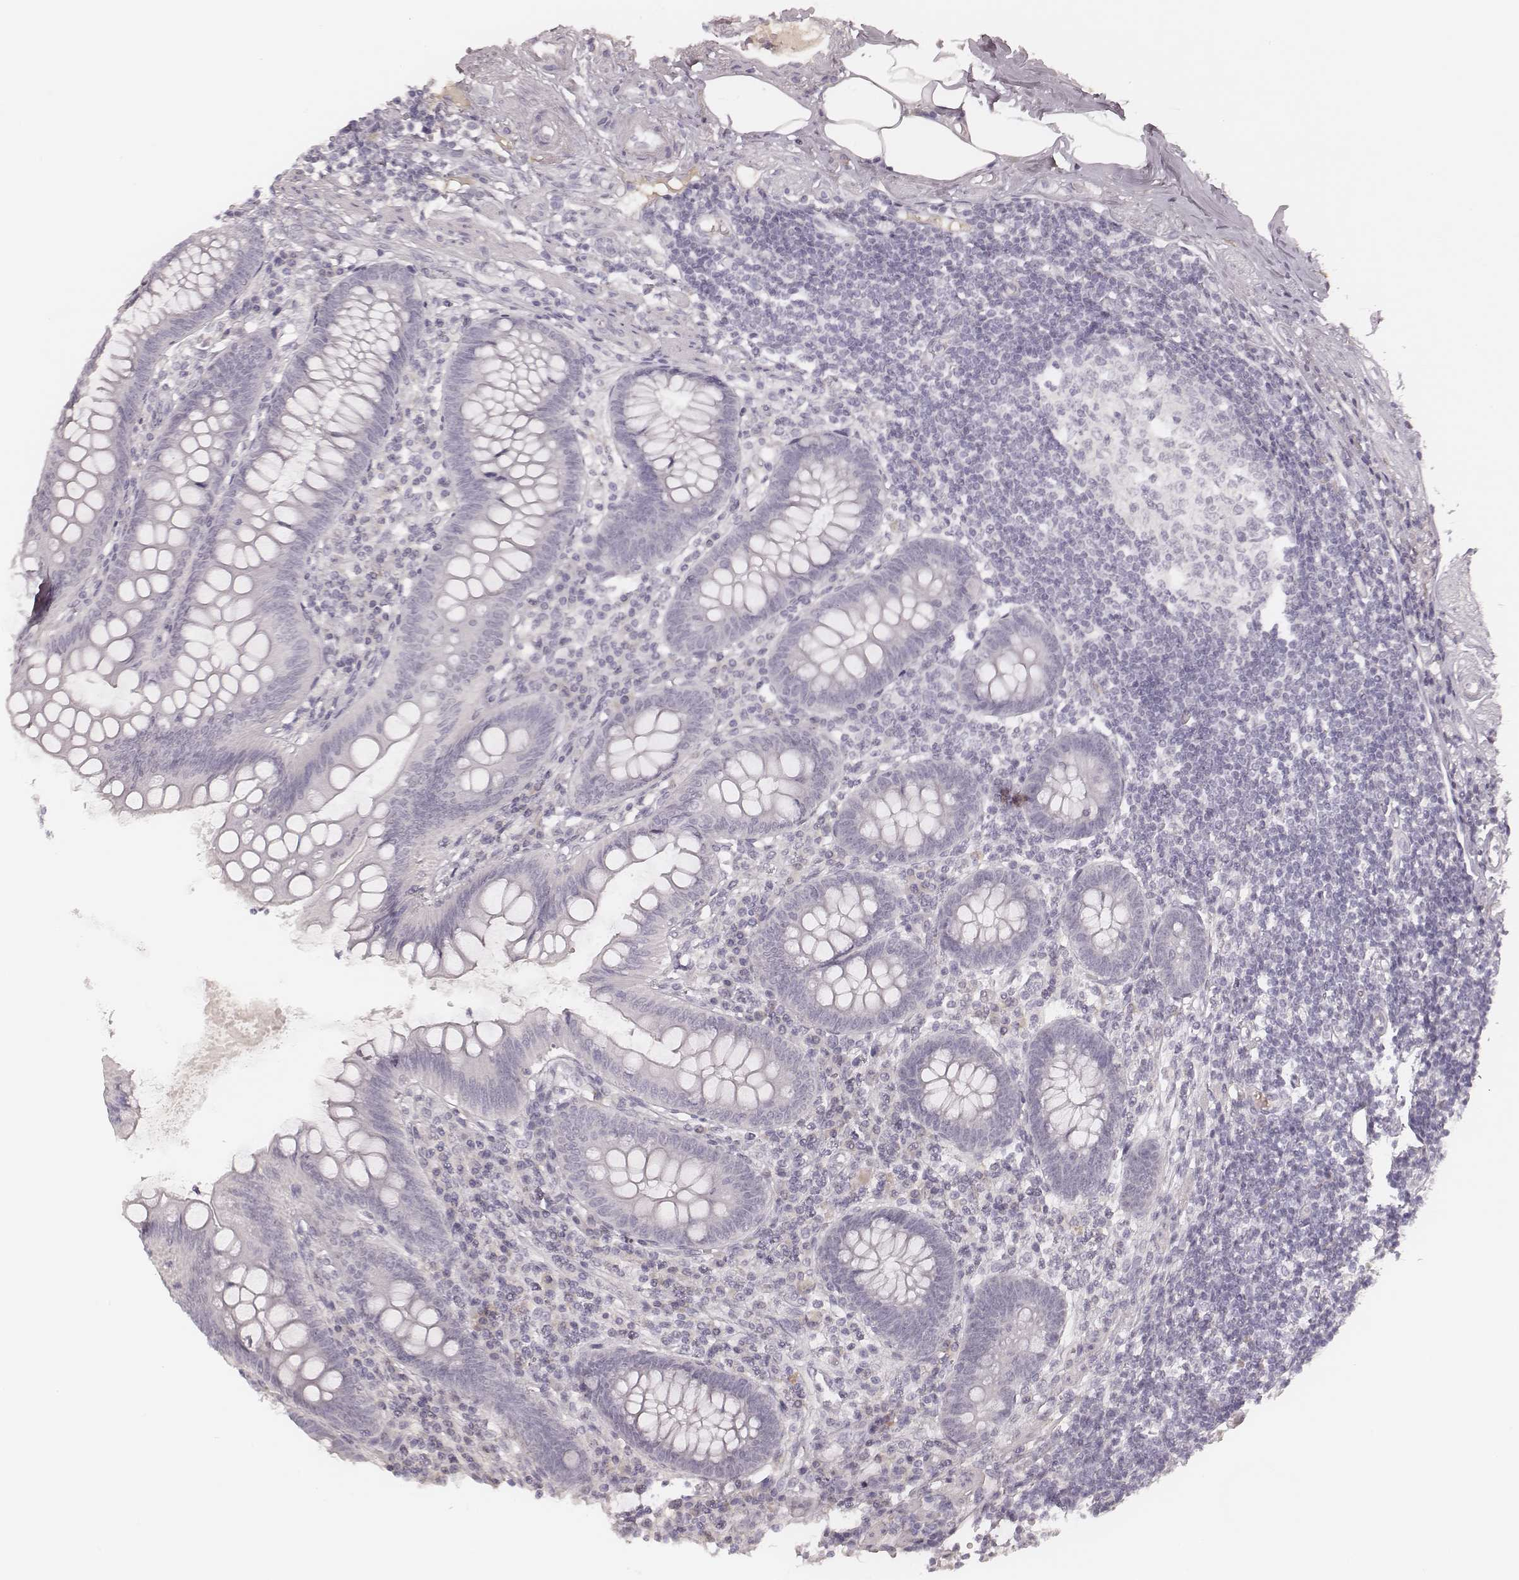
{"staining": {"intensity": "negative", "quantity": "none", "location": "none"}, "tissue": "appendix", "cell_type": "Glandular cells", "image_type": "normal", "snomed": [{"axis": "morphology", "description": "Normal tissue, NOS"}, {"axis": "topography", "description": "Appendix"}], "caption": "Immunohistochemistry (IHC) photomicrograph of normal human appendix stained for a protein (brown), which demonstrates no staining in glandular cells.", "gene": "MSX1", "patient": {"sex": "female", "age": 57}}